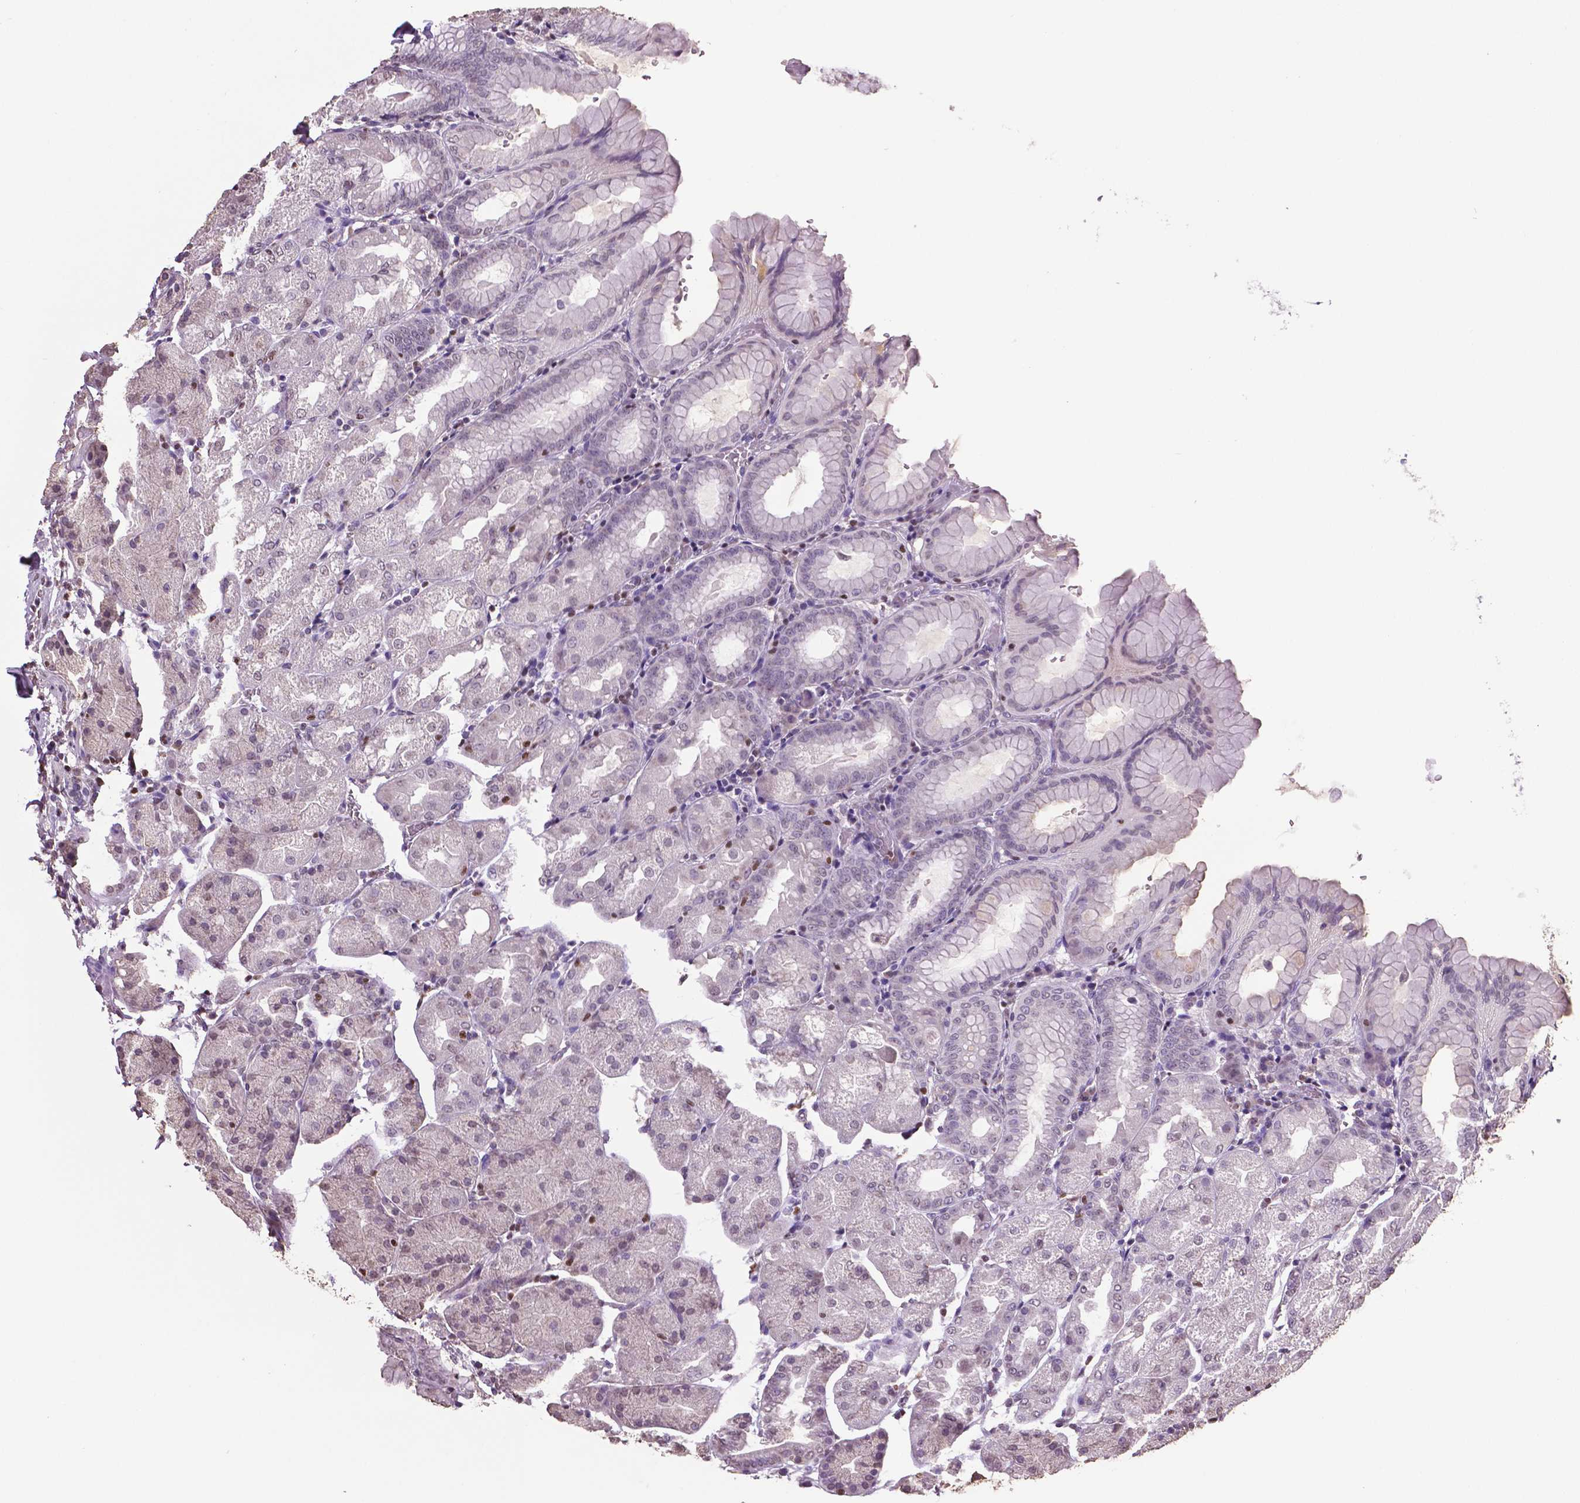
{"staining": {"intensity": "weak", "quantity": "<25%", "location": "nuclear"}, "tissue": "stomach", "cell_type": "Glandular cells", "image_type": "normal", "snomed": [{"axis": "morphology", "description": "Normal tissue, NOS"}, {"axis": "topography", "description": "Stomach, upper"}, {"axis": "topography", "description": "Stomach"}, {"axis": "topography", "description": "Stomach, lower"}], "caption": "IHC image of benign stomach stained for a protein (brown), which shows no staining in glandular cells. (Brightfield microscopy of DAB immunohistochemistry (IHC) at high magnification).", "gene": "RUNX3", "patient": {"sex": "male", "age": 62}}